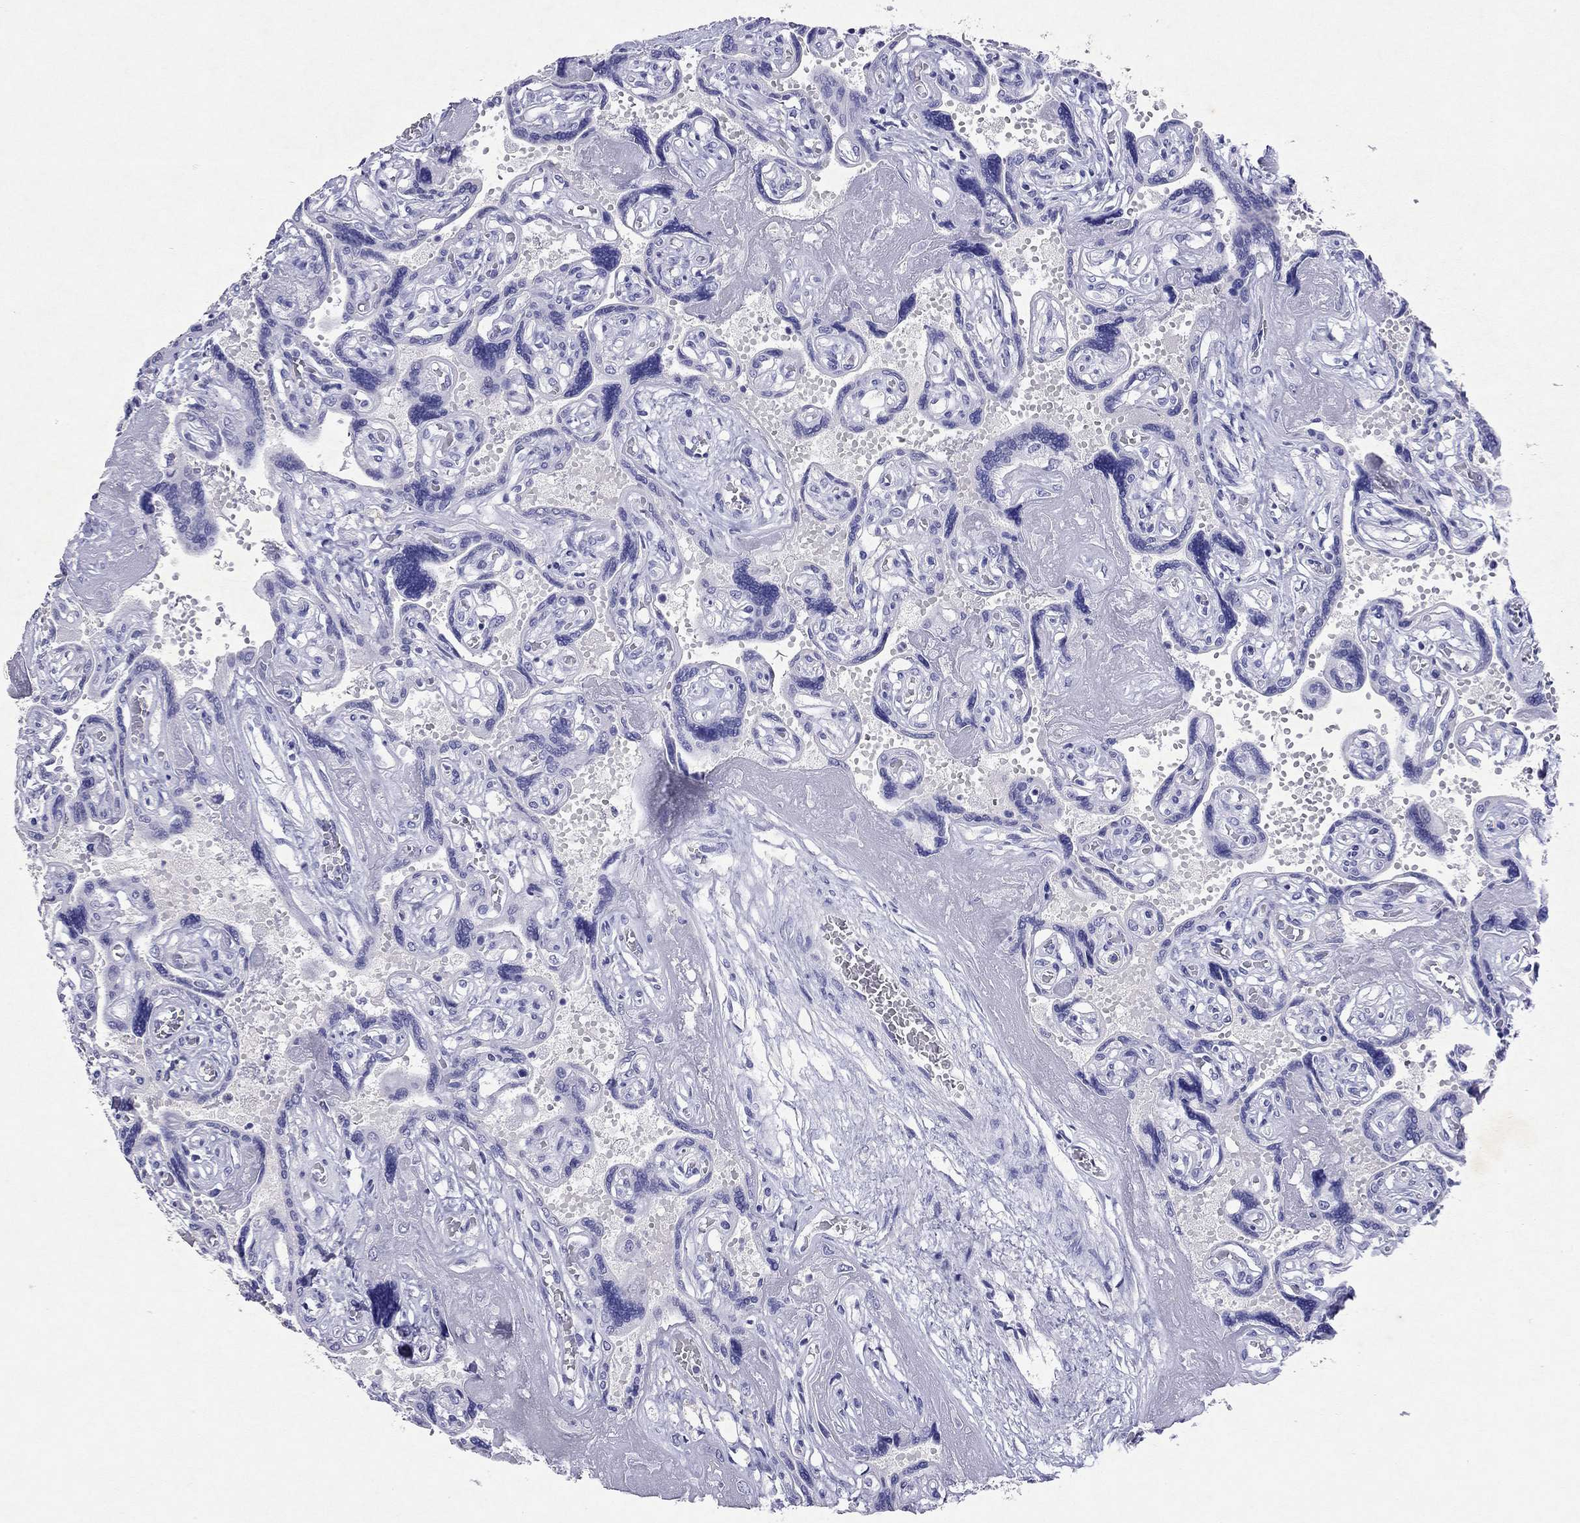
{"staining": {"intensity": "negative", "quantity": "none", "location": "none"}, "tissue": "placenta", "cell_type": "Decidual cells", "image_type": "normal", "snomed": [{"axis": "morphology", "description": "Normal tissue, NOS"}, {"axis": "topography", "description": "Placenta"}], "caption": "IHC image of normal placenta: placenta stained with DAB shows no significant protein positivity in decidual cells.", "gene": "ARMC12", "patient": {"sex": "female", "age": 32}}